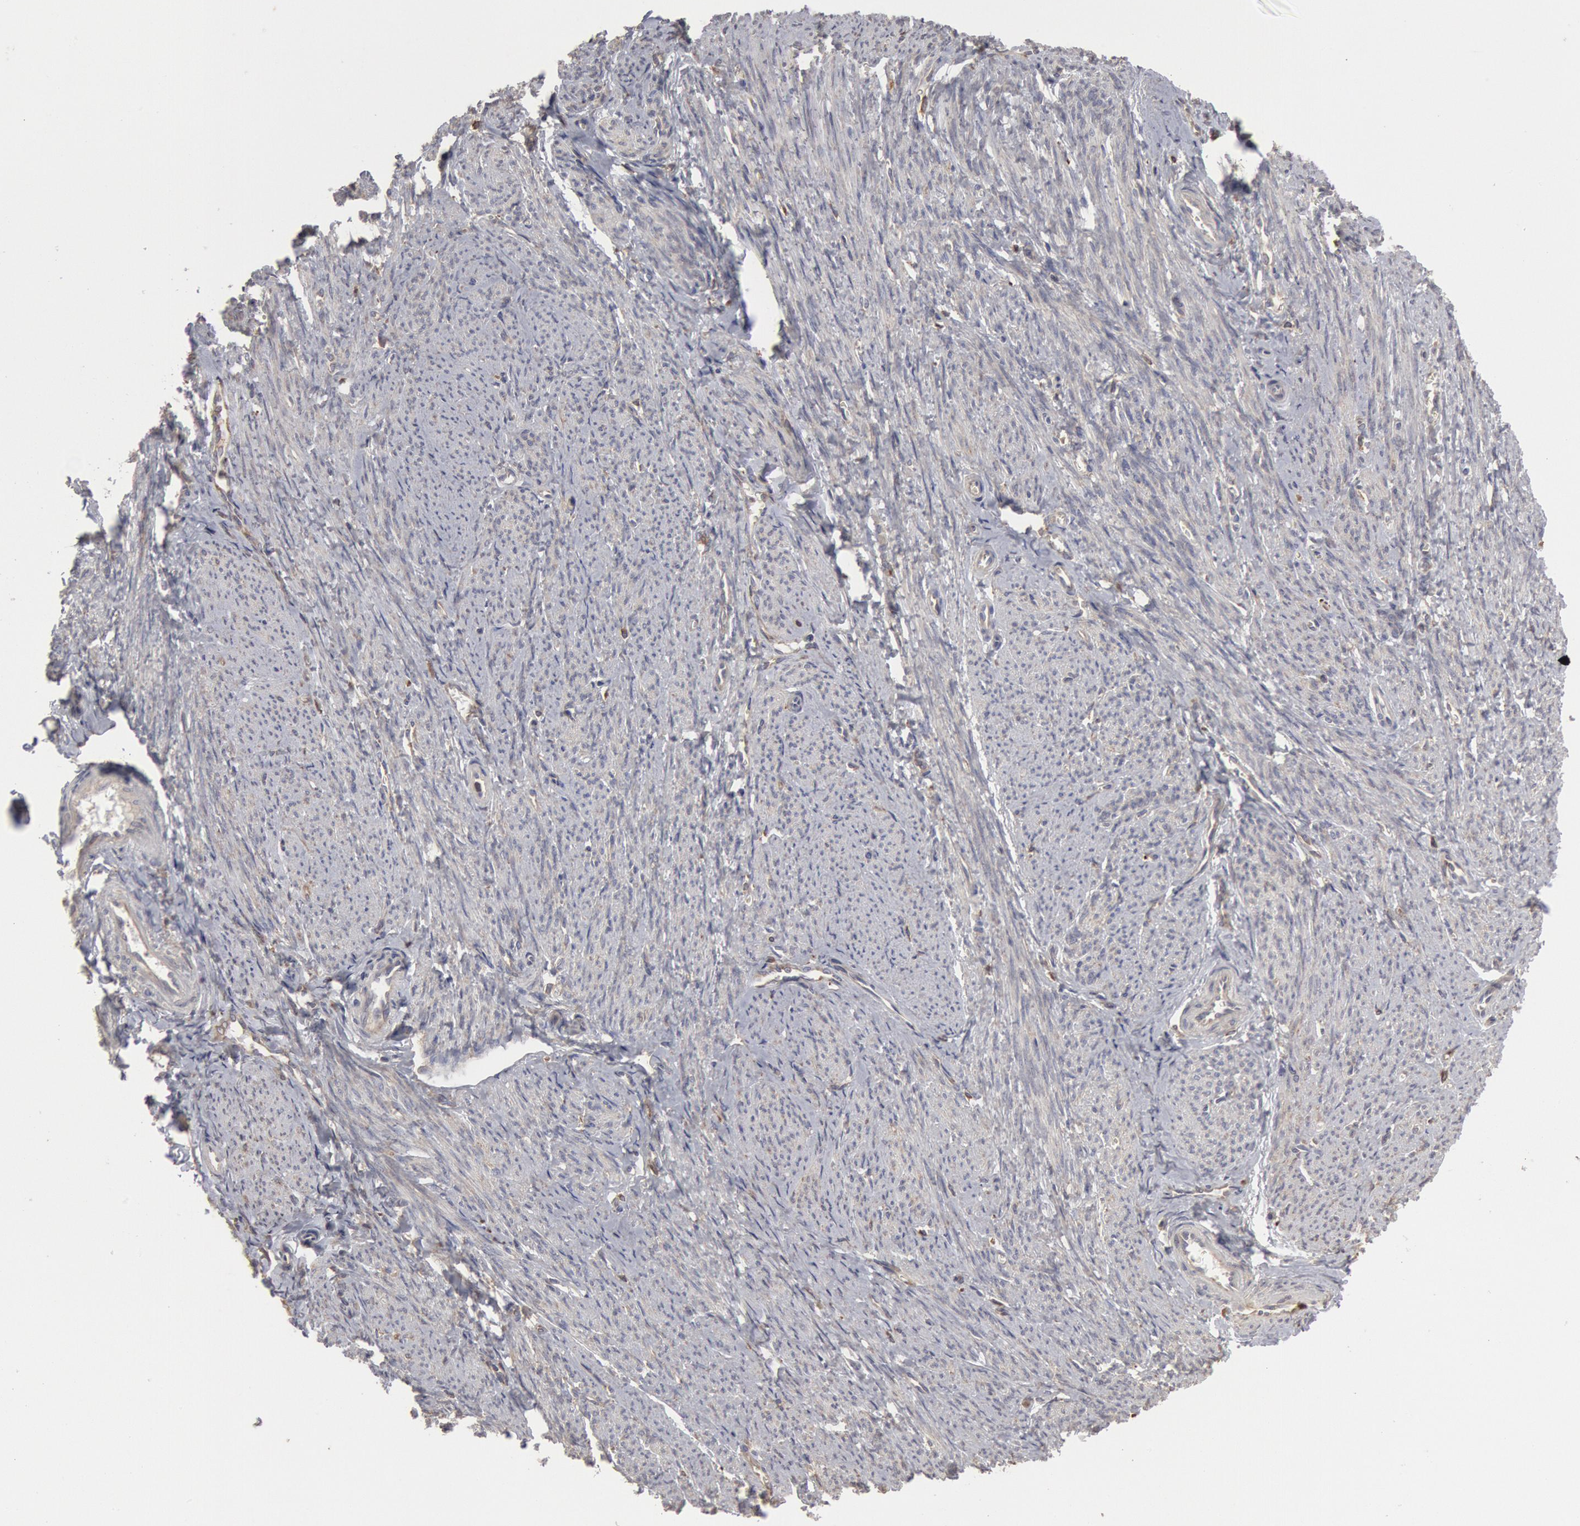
{"staining": {"intensity": "negative", "quantity": "none", "location": "none"}, "tissue": "smooth muscle", "cell_type": "Smooth muscle cells", "image_type": "normal", "snomed": [{"axis": "morphology", "description": "Normal tissue, NOS"}, {"axis": "topography", "description": "Smooth muscle"}, {"axis": "topography", "description": "Cervix"}], "caption": "IHC of unremarkable smooth muscle displays no staining in smooth muscle cells.", "gene": "OSBPL8", "patient": {"sex": "female", "age": 70}}